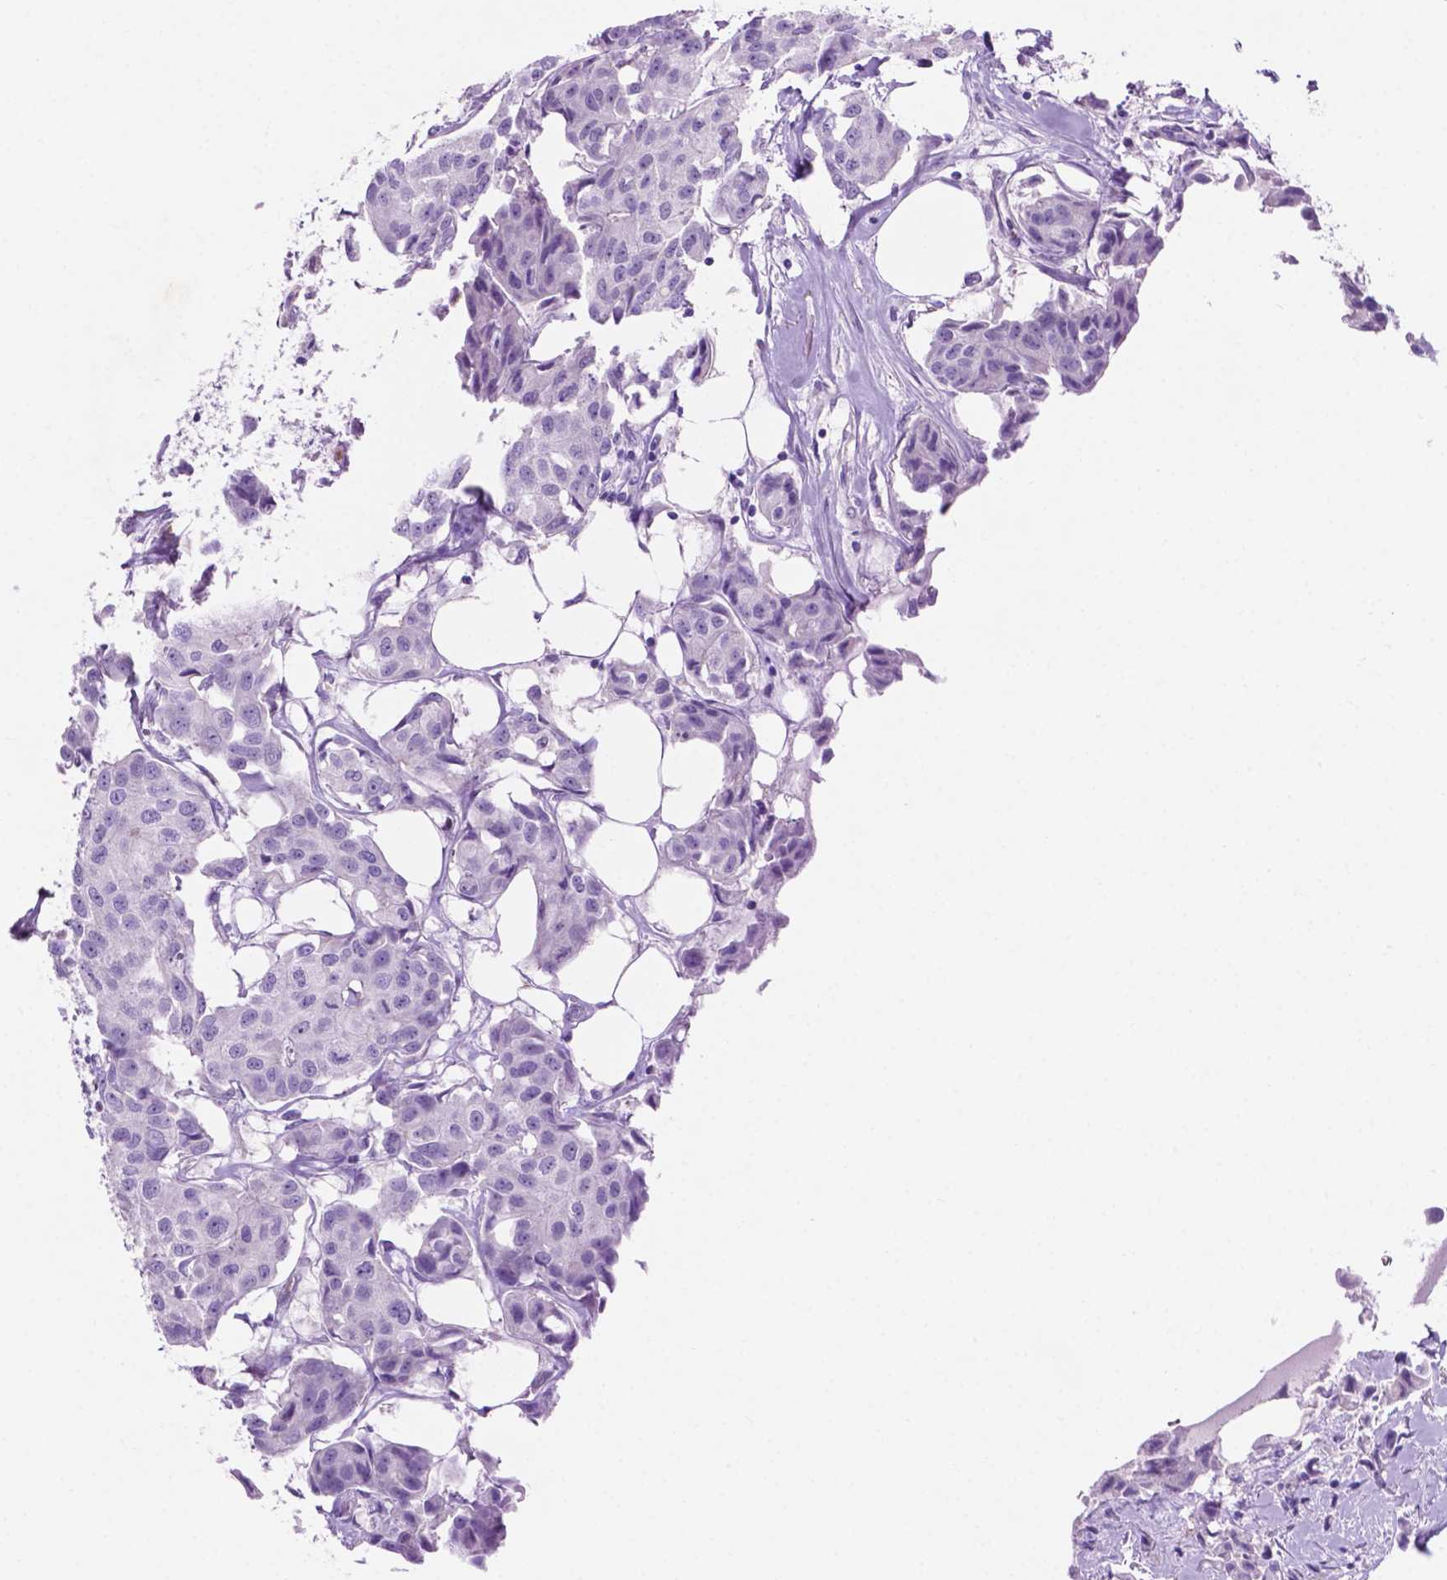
{"staining": {"intensity": "negative", "quantity": "none", "location": "none"}, "tissue": "breast cancer", "cell_type": "Tumor cells", "image_type": "cancer", "snomed": [{"axis": "morphology", "description": "Duct carcinoma"}, {"axis": "topography", "description": "Breast"}, {"axis": "topography", "description": "Lymph node"}], "caption": "This is a photomicrograph of immunohistochemistry (IHC) staining of breast cancer (invasive ductal carcinoma), which shows no positivity in tumor cells. Brightfield microscopy of immunohistochemistry stained with DAB (brown) and hematoxylin (blue), captured at high magnification.", "gene": "ASPG", "patient": {"sex": "female", "age": 80}}